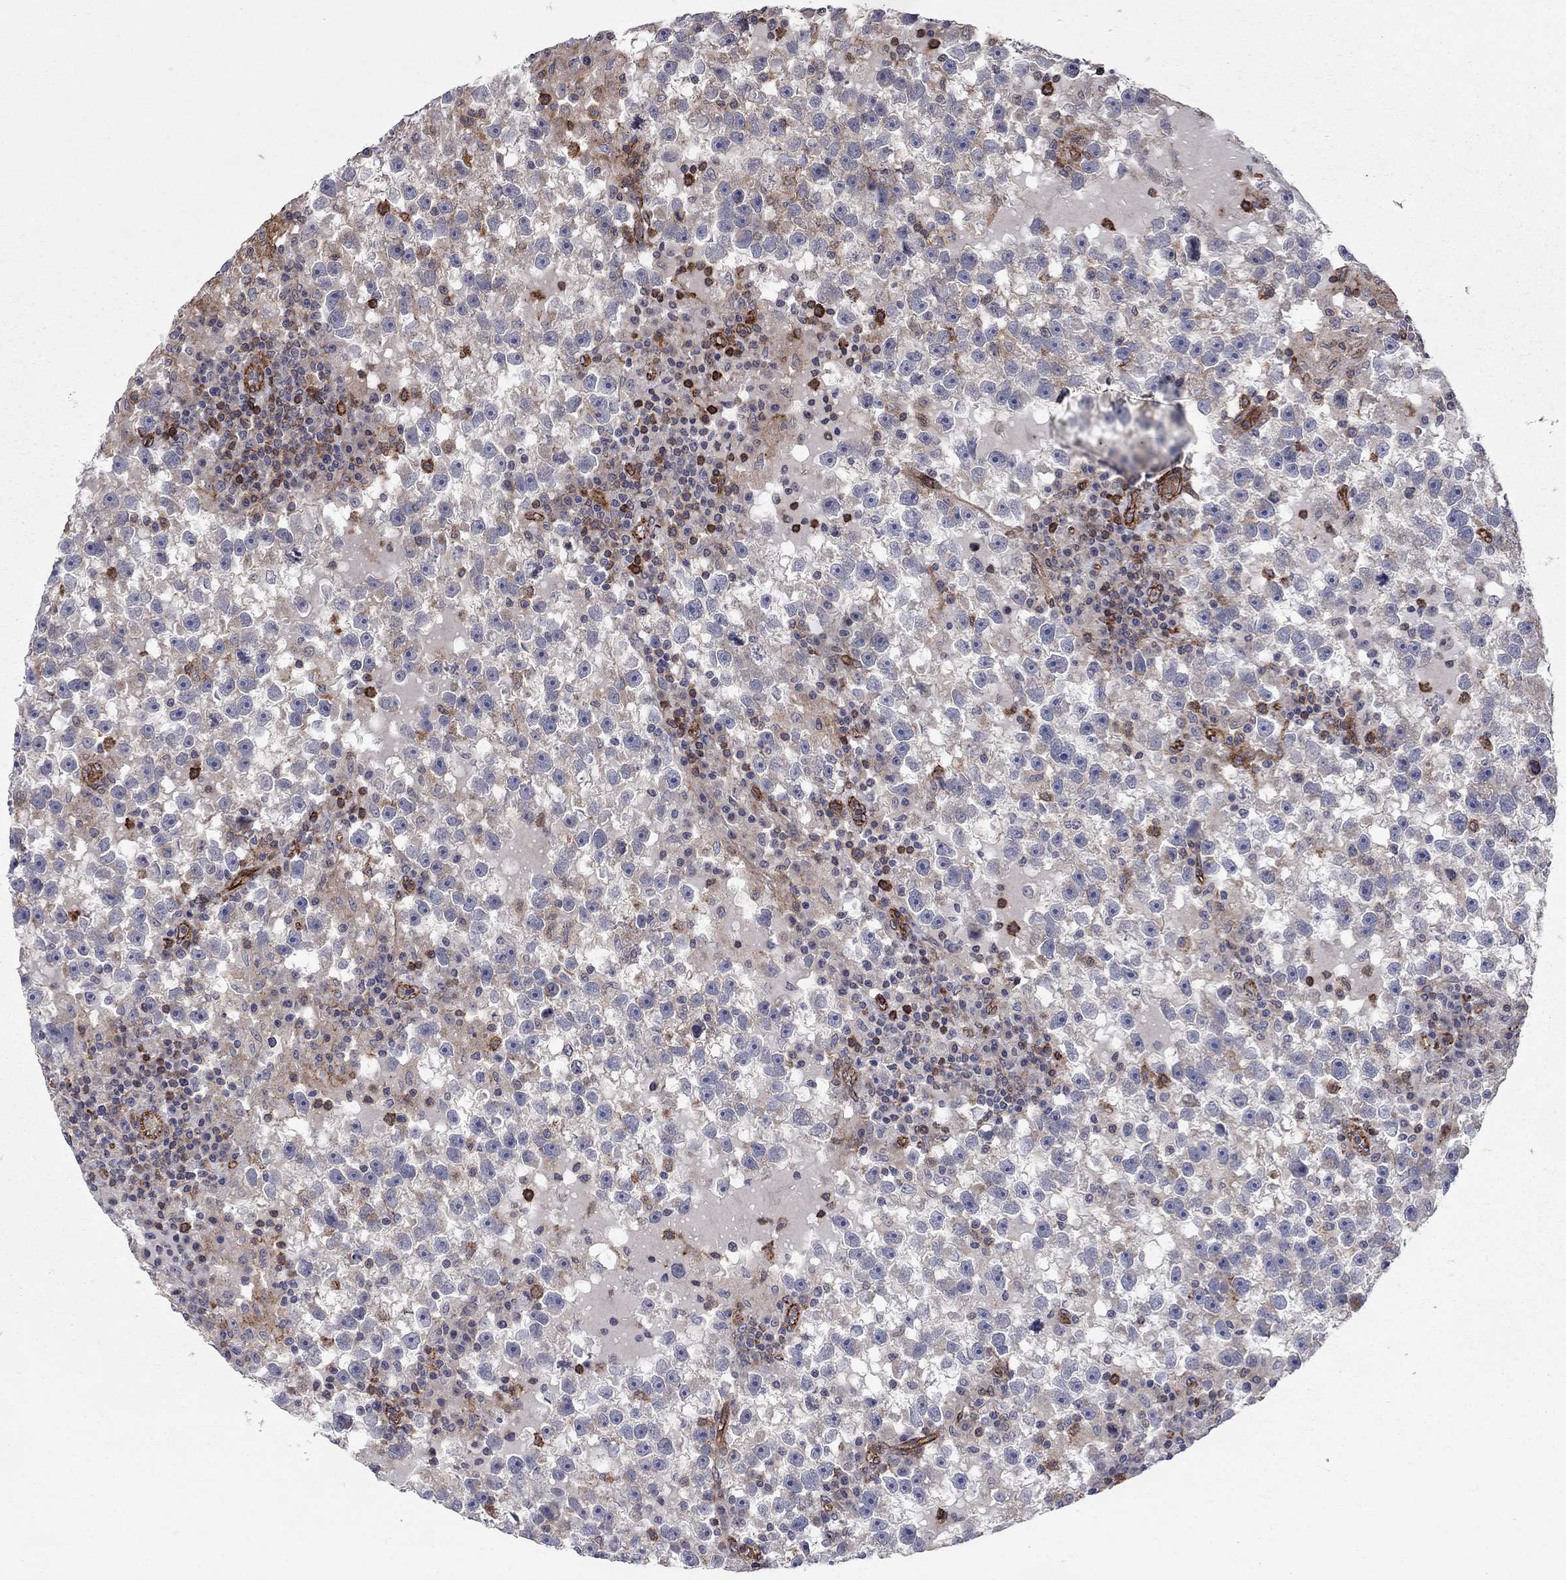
{"staining": {"intensity": "negative", "quantity": "none", "location": "none"}, "tissue": "testis cancer", "cell_type": "Tumor cells", "image_type": "cancer", "snomed": [{"axis": "morphology", "description": "Seminoma, NOS"}, {"axis": "topography", "description": "Testis"}], "caption": "This image is of testis cancer stained with immunohistochemistry (IHC) to label a protein in brown with the nuclei are counter-stained blue. There is no positivity in tumor cells.", "gene": "RASEF", "patient": {"sex": "male", "age": 47}}